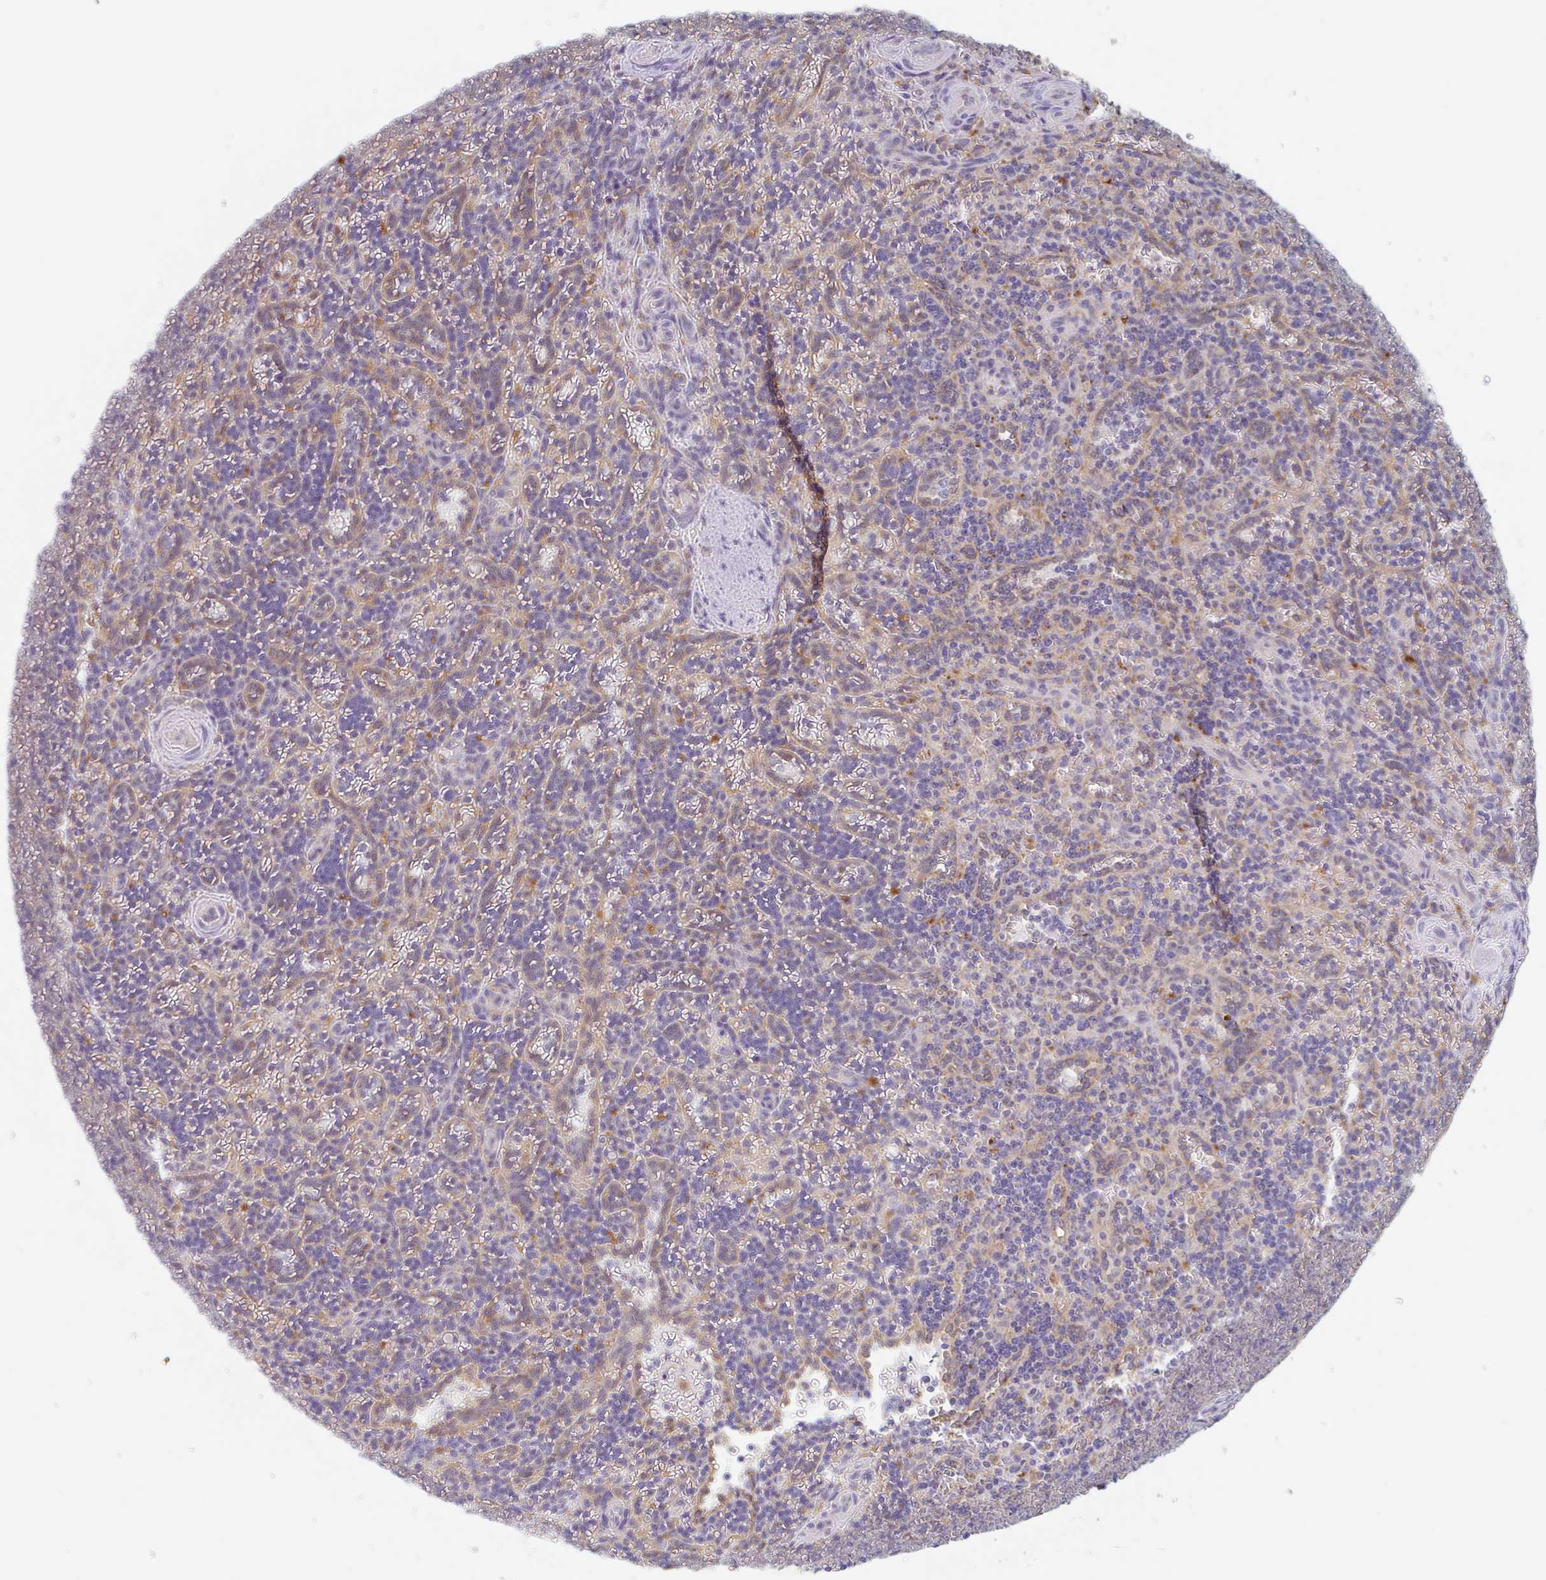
{"staining": {"intensity": "negative", "quantity": "none", "location": "none"}, "tissue": "lymphoma", "cell_type": "Tumor cells", "image_type": "cancer", "snomed": [{"axis": "morphology", "description": "Malignant lymphoma, non-Hodgkin's type, Low grade"}, {"axis": "topography", "description": "Spleen"}], "caption": "The immunohistochemistry photomicrograph has no significant expression in tumor cells of low-grade malignant lymphoma, non-Hodgkin's type tissue.", "gene": "MANBA", "patient": {"sex": "male", "age": 73}}